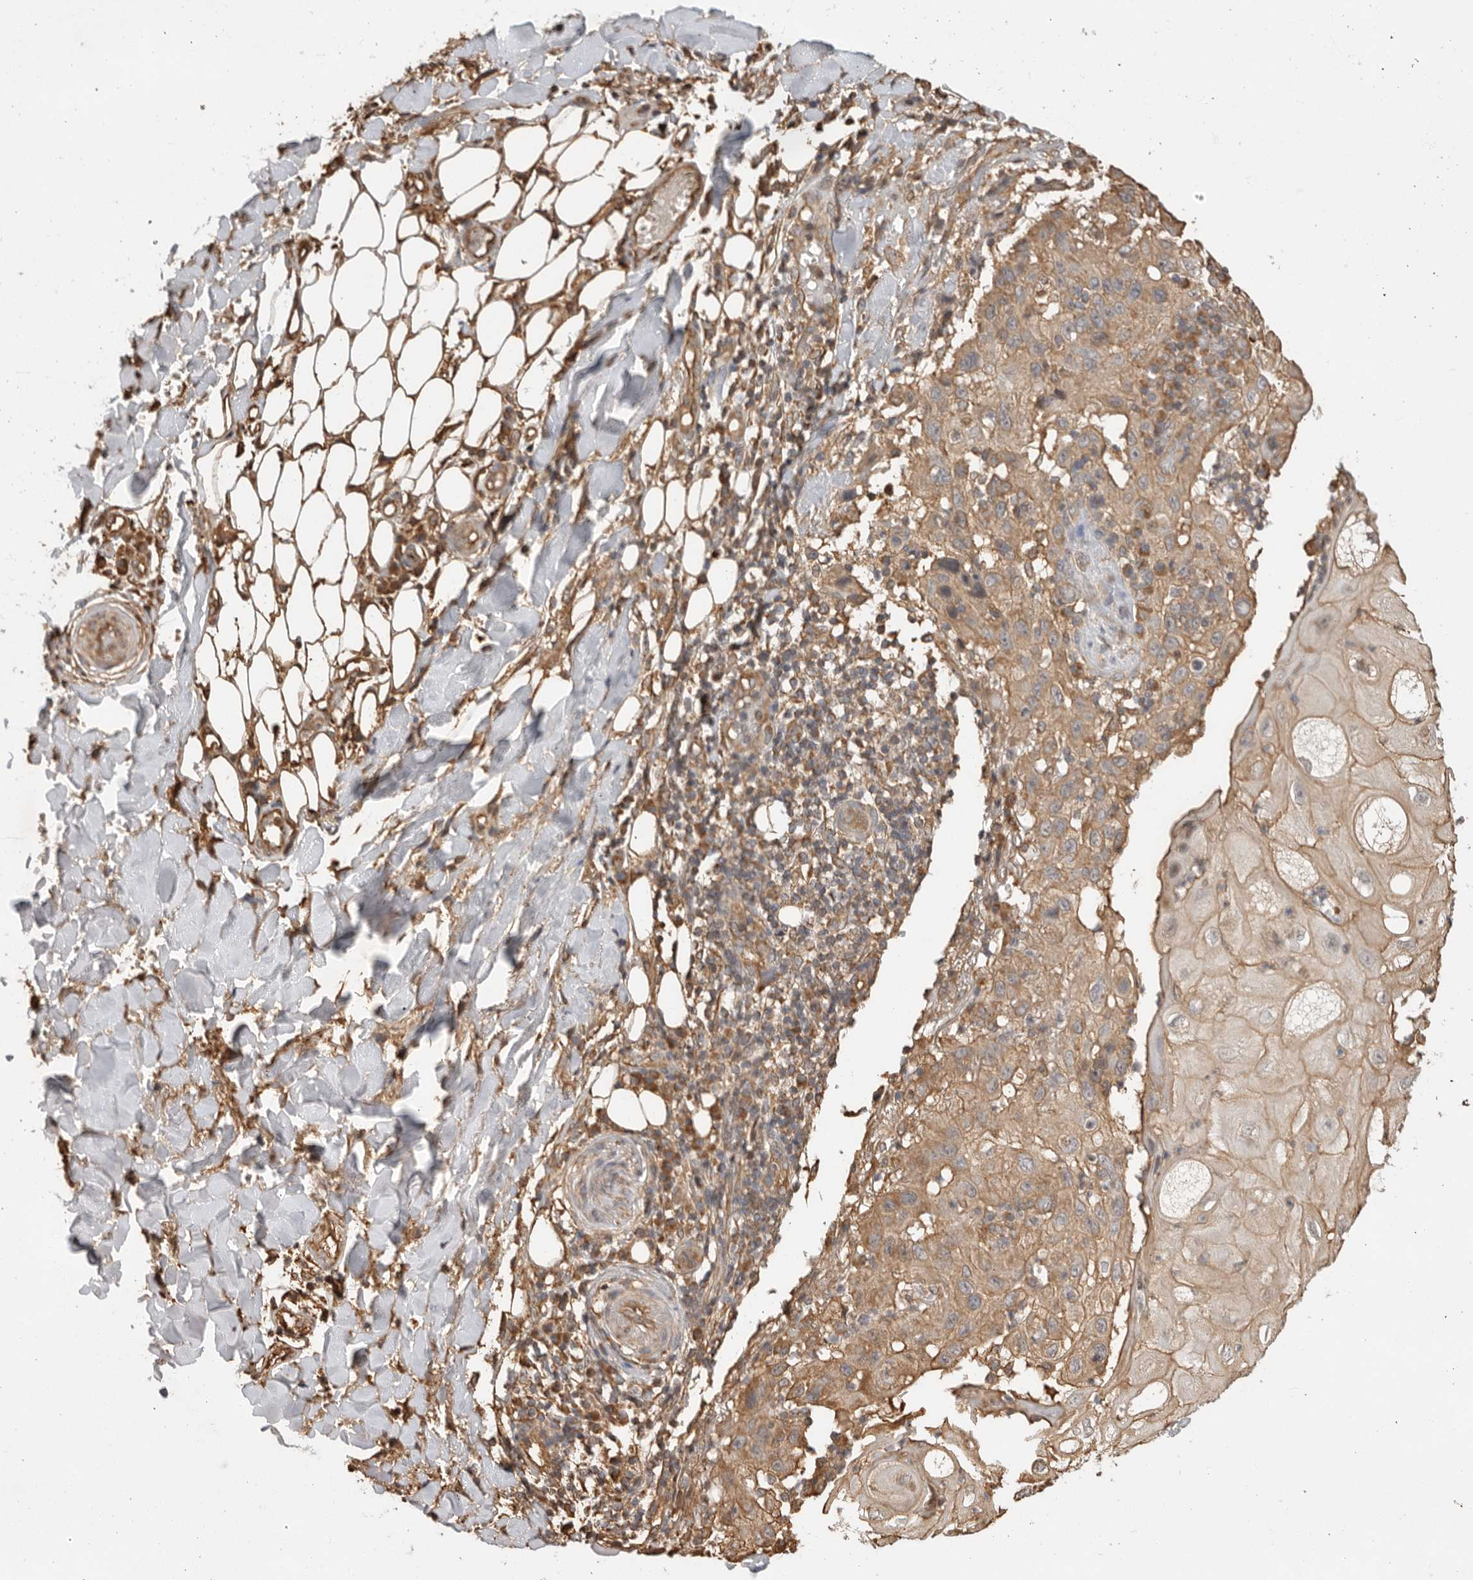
{"staining": {"intensity": "moderate", "quantity": ">75%", "location": "cytoplasmic/membranous"}, "tissue": "skin cancer", "cell_type": "Tumor cells", "image_type": "cancer", "snomed": [{"axis": "morphology", "description": "Normal tissue, NOS"}, {"axis": "morphology", "description": "Squamous cell carcinoma, NOS"}, {"axis": "topography", "description": "Skin"}], "caption": "Immunohistochemical staining of human skin cancer exhibits medium levels of moderate cytoplasmic/membranous protein staining in about >75% of tumor cells.", "gene": "DPH7", "patient": {"sex": "female", "age": 96}}